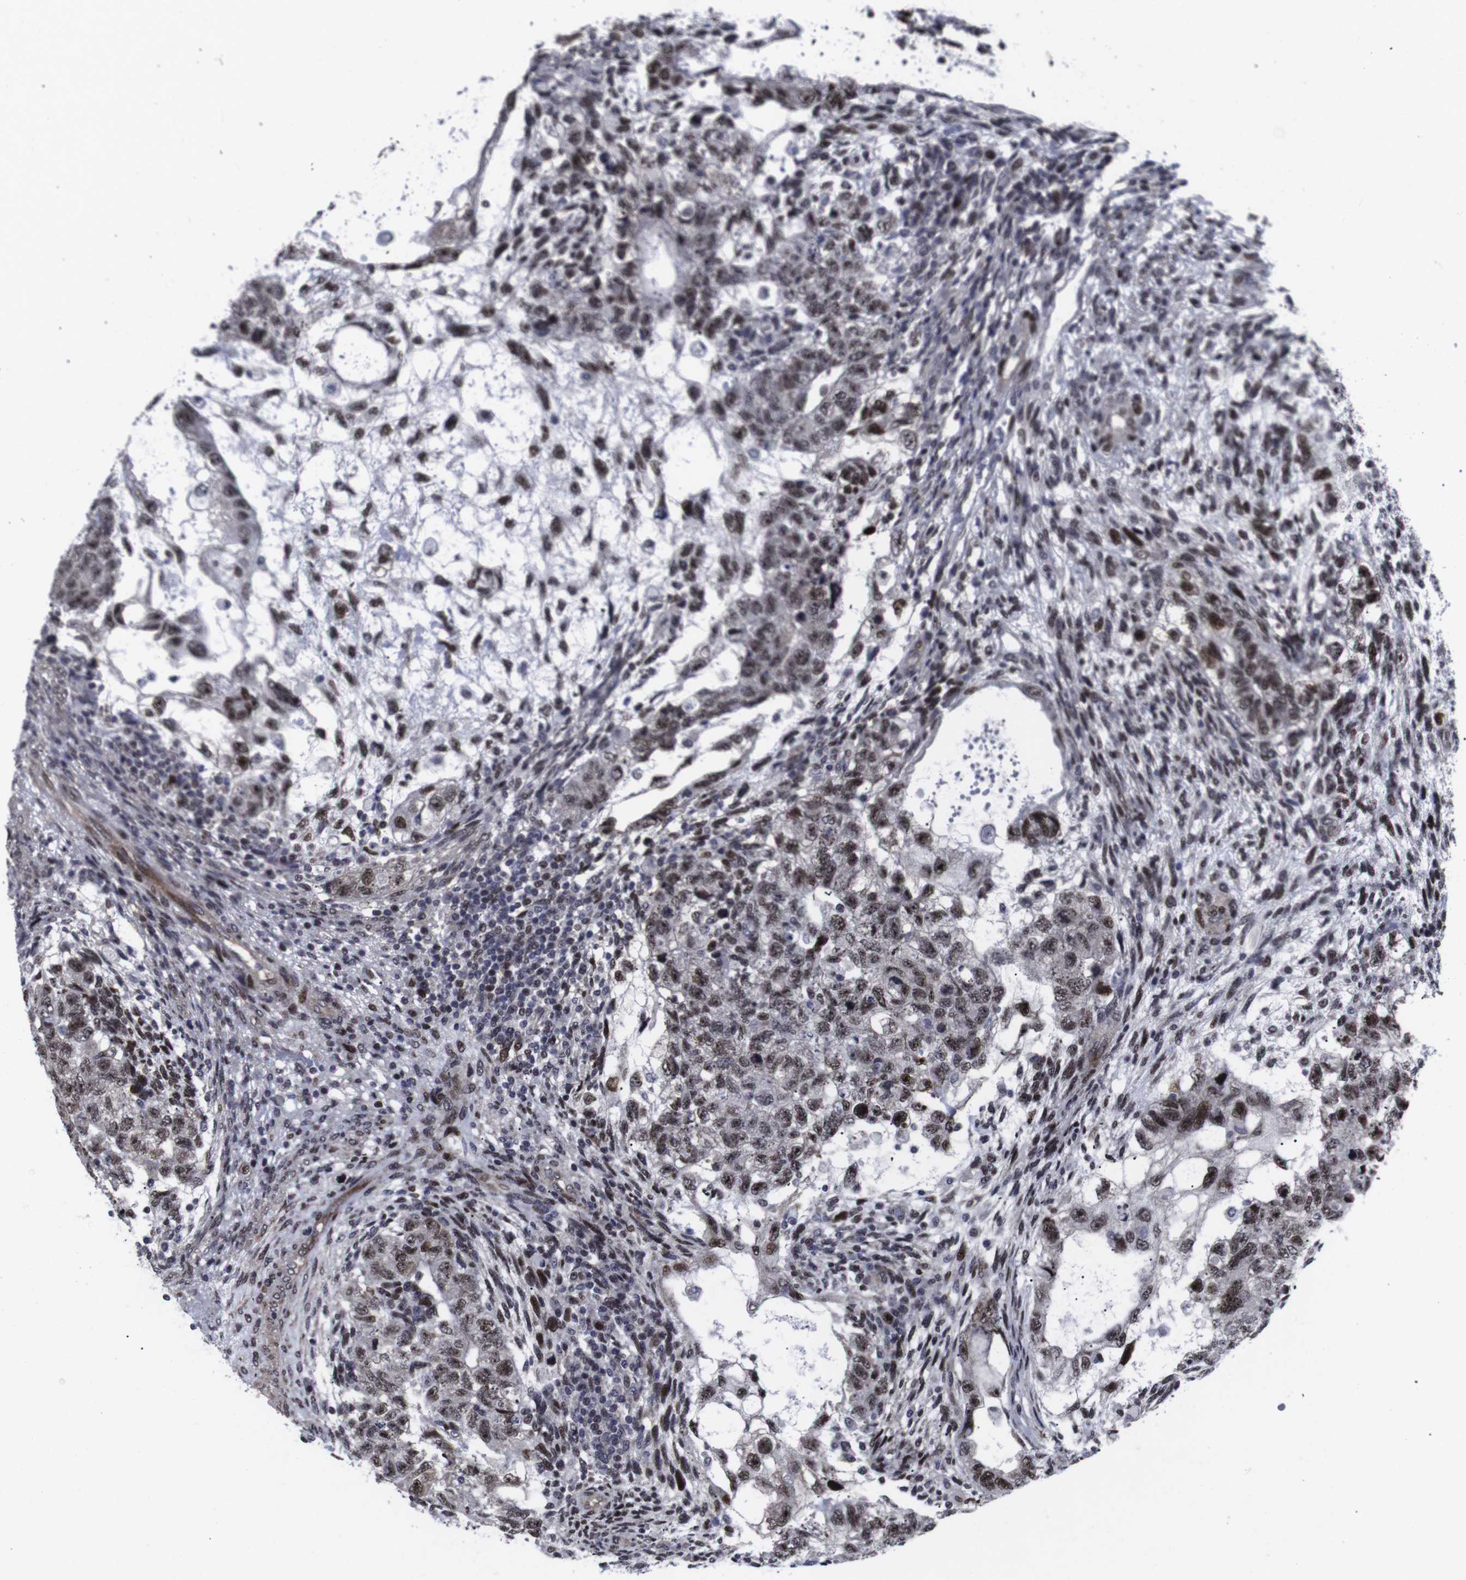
{"staining": {"intensity": "moderate", "quantity": ">75%", "location": "nuclear"}, "tissue": "testis cancer", "cell_type": "Tumor cells", "image_type": "cancer", "snomed": [{"axis": "morphology", "description": "Normal tissue, NOS"}, {"axis": "morphology", "description": "Carcinoma, Embryonal, NOS"}, {"axis": "topography", "description": "Testis"}], "caption": "Tumor cells show moderate nuclear staining in approximately >75% of cells in embryonal carcinoma (testis).", "gene": "MLH1", "patient": {"sex": "male", "age": 36}}